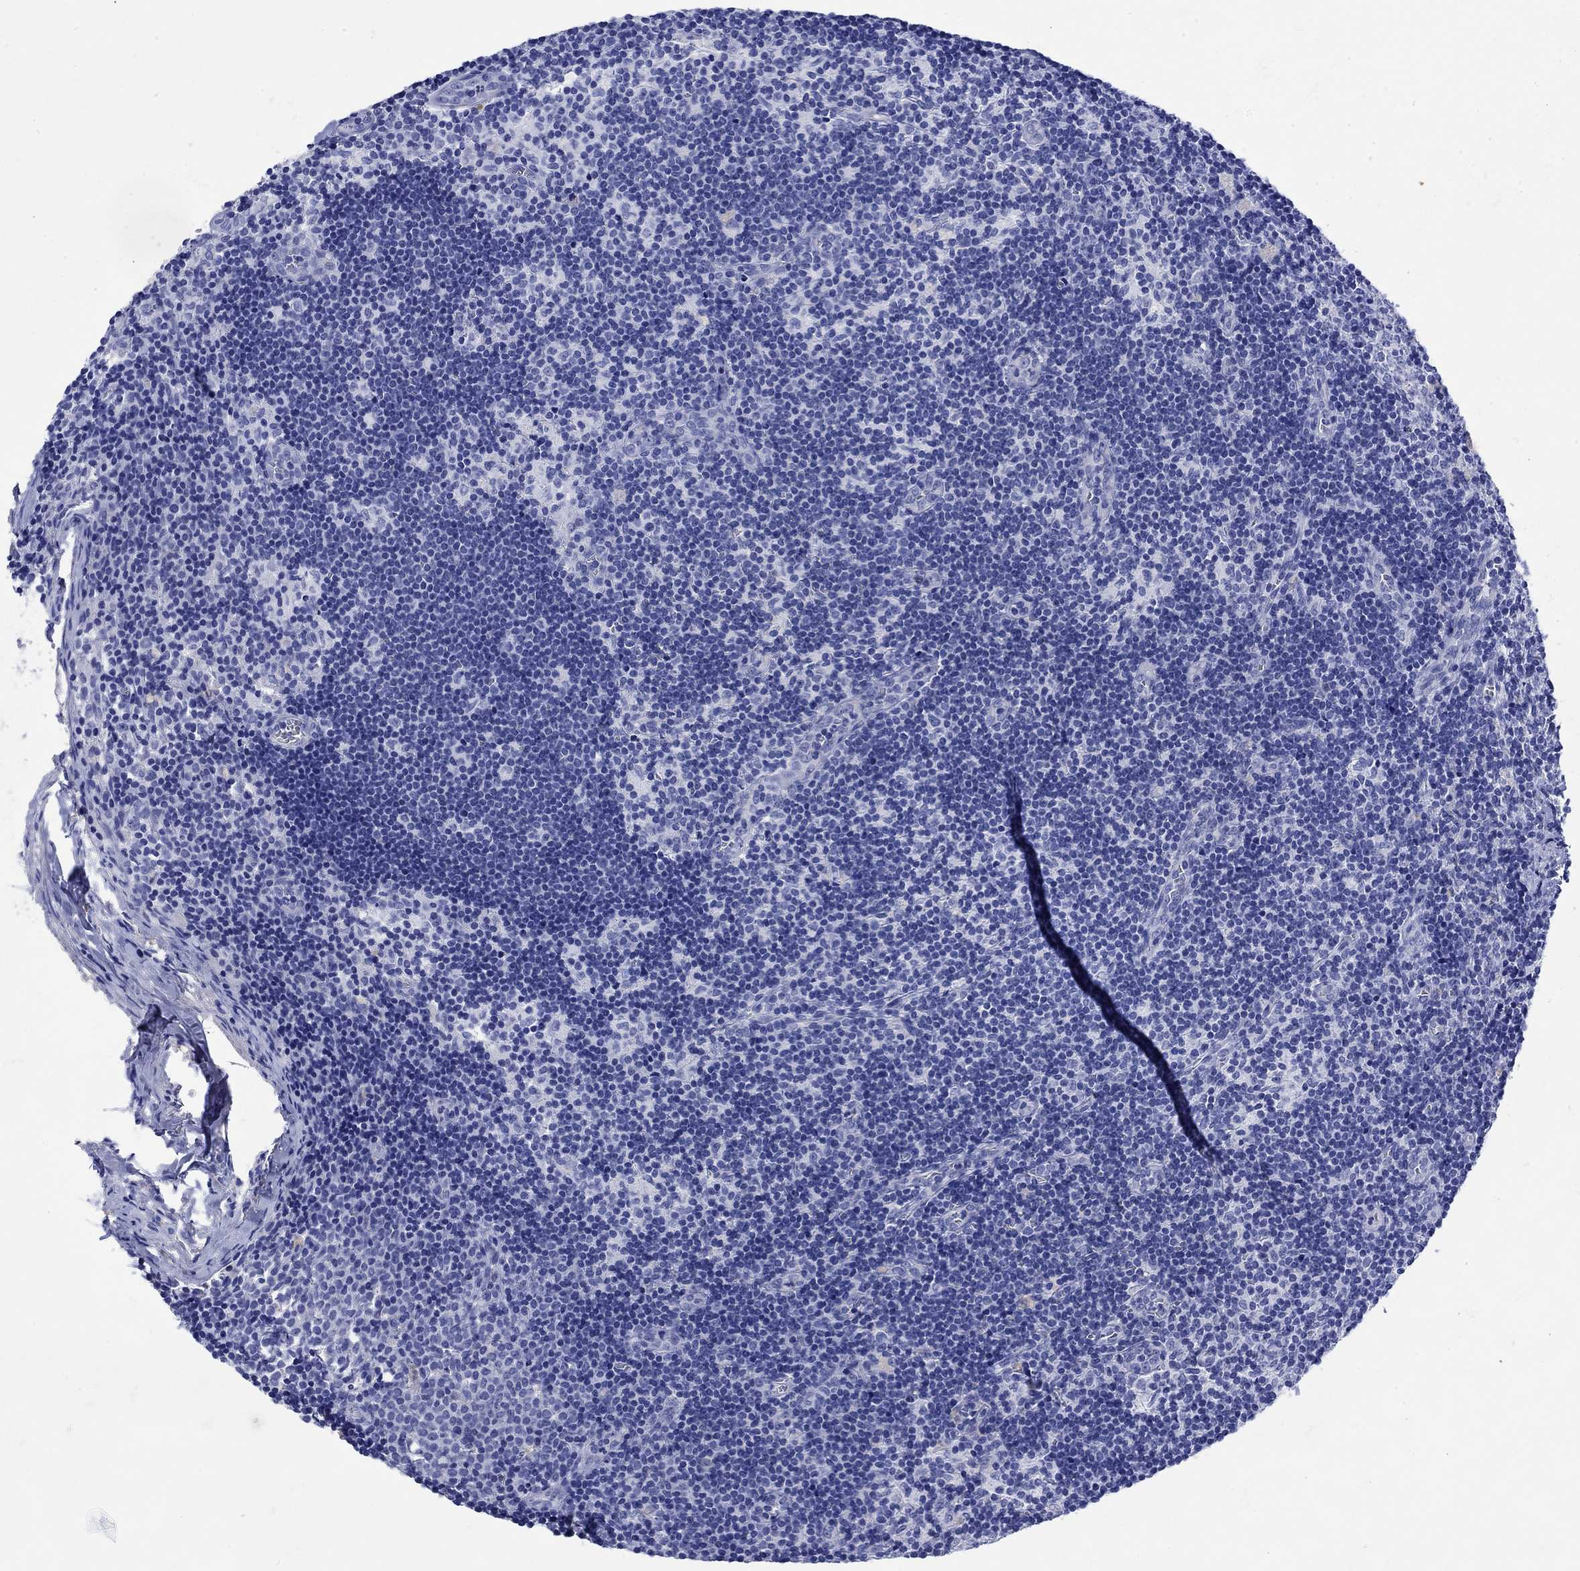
{"staining": {"intensity": "moderate", "quantity": ">75%", "location": "cytoplasmic/membranous"}, "tissue": "lymph node", "cell_type": "Germinal center cells", "image_type": "normal", "snomed": [{"axis": "morphology", "description": "Normal tissue, NOS"}, {"axis": "topography", "description": "Lymph node"}], "caption": "Germinal center cells display medium levels of moderate cytoplasmic/membranous expression in approximately >75% of cells in unremarkable human lymph node. (DAB (3,3'-diaminobenzidine) = brown stain, brightfield microscopy at high magnification).", "gene": "ANKMY1", "patient": {"sex": "female", "age": 52}}